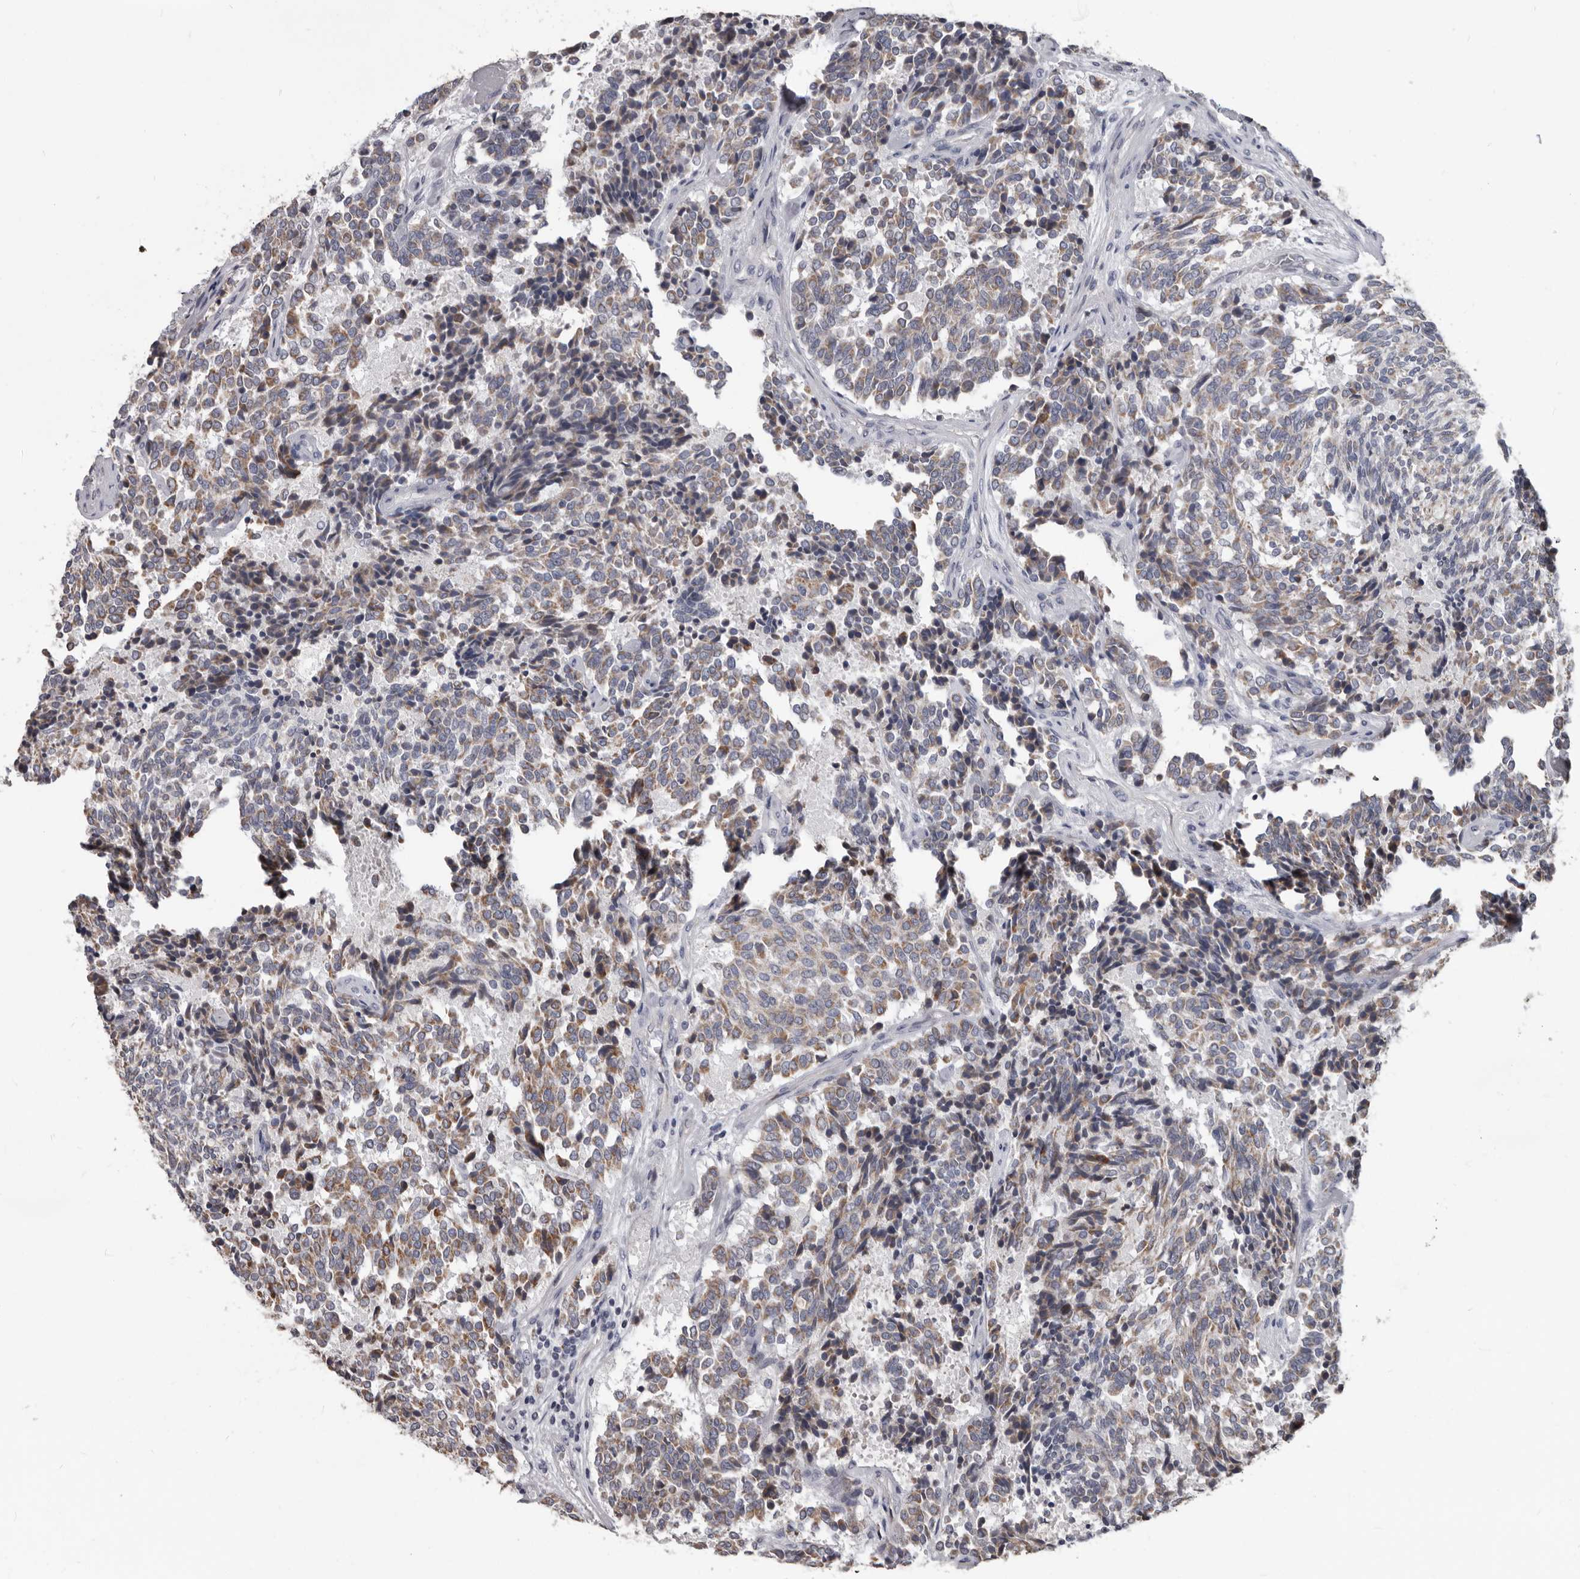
{"staining": {"intensity": "moderate", "quantity": "<25%", "location": "cytoplasmic/membranous"}, "tissue": "carcinoid", "cell_type": "Tumor cells", "image_type": "cancer", "snomed": [{"axis": "morphology", "description": "Carcinoid, malignant, NOS"}, {"axis": "topography", "description": "Pancreas"}], "caption": "An image showing moderate cytoplasmic/membranous staining in approximately <25% of tumor cells in carcinoid, as visualized by brown immunohistochemical staining.", "gene": "ALDH5A1", "patient": {"sex": "female", "age": 54}}